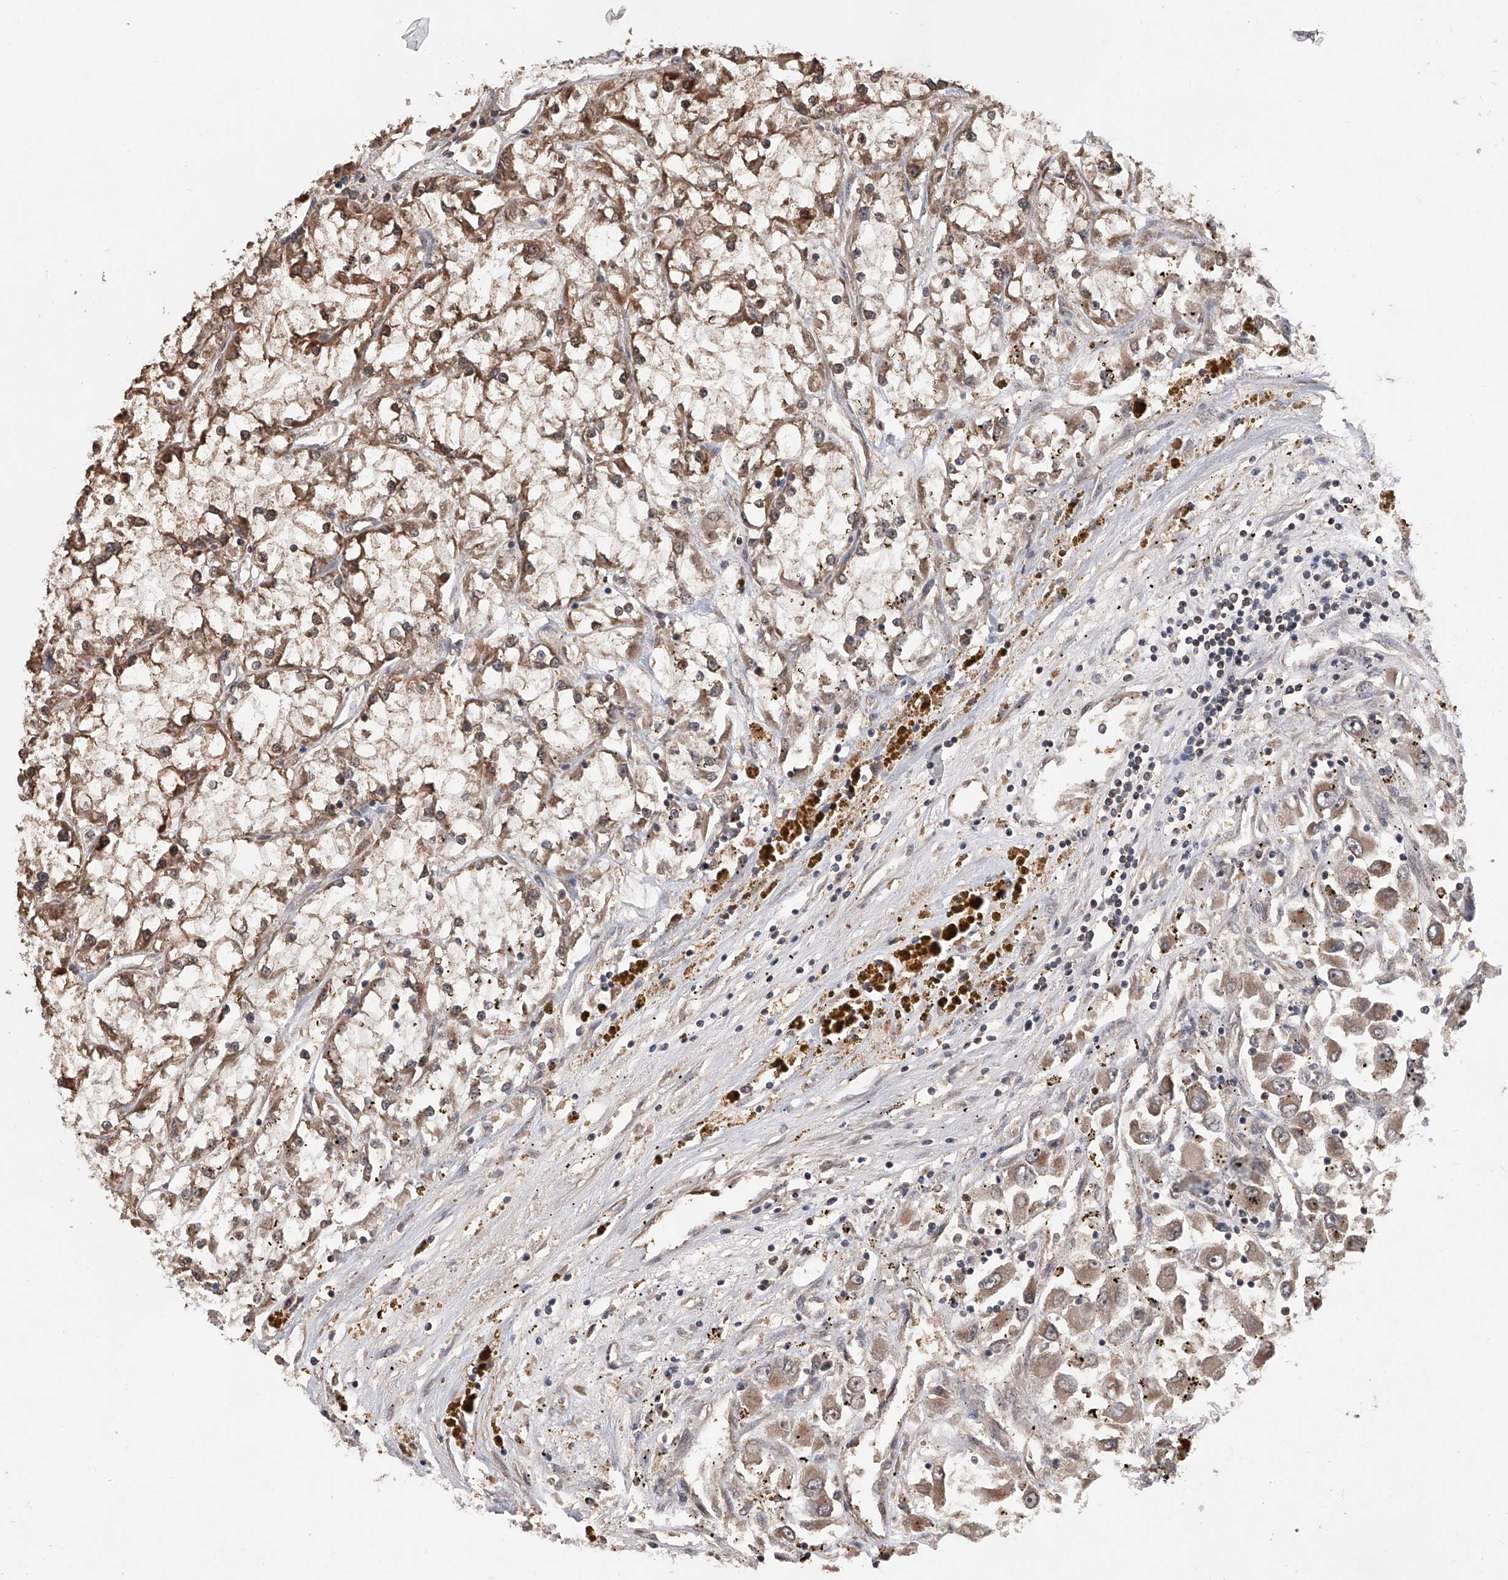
{"staining": {"intensity": "moderate", "quantity": ">75%", "location": "cytoplasmic/membranous,nuclear"}, "tissue": "renal cancer", "cell_type": "Tumor cells", "image_type": "cancer", "snomed": [{"axis": "morphology", "description": "Adenocarcinoma, NOS"}, {"axis": "topography", "description": "Kidney"}], "caption": "The micrograph shows staining of adenocarcinoma (renal), revealing moderate cytoplasmic/membranous and nuclear protein expression (brown color) within tumor cells. The protein of interest is shown in brown color, while the nuclei are stained blue.", "gene": "GMDS", "patient": {"sex": "female", "age": 52}}